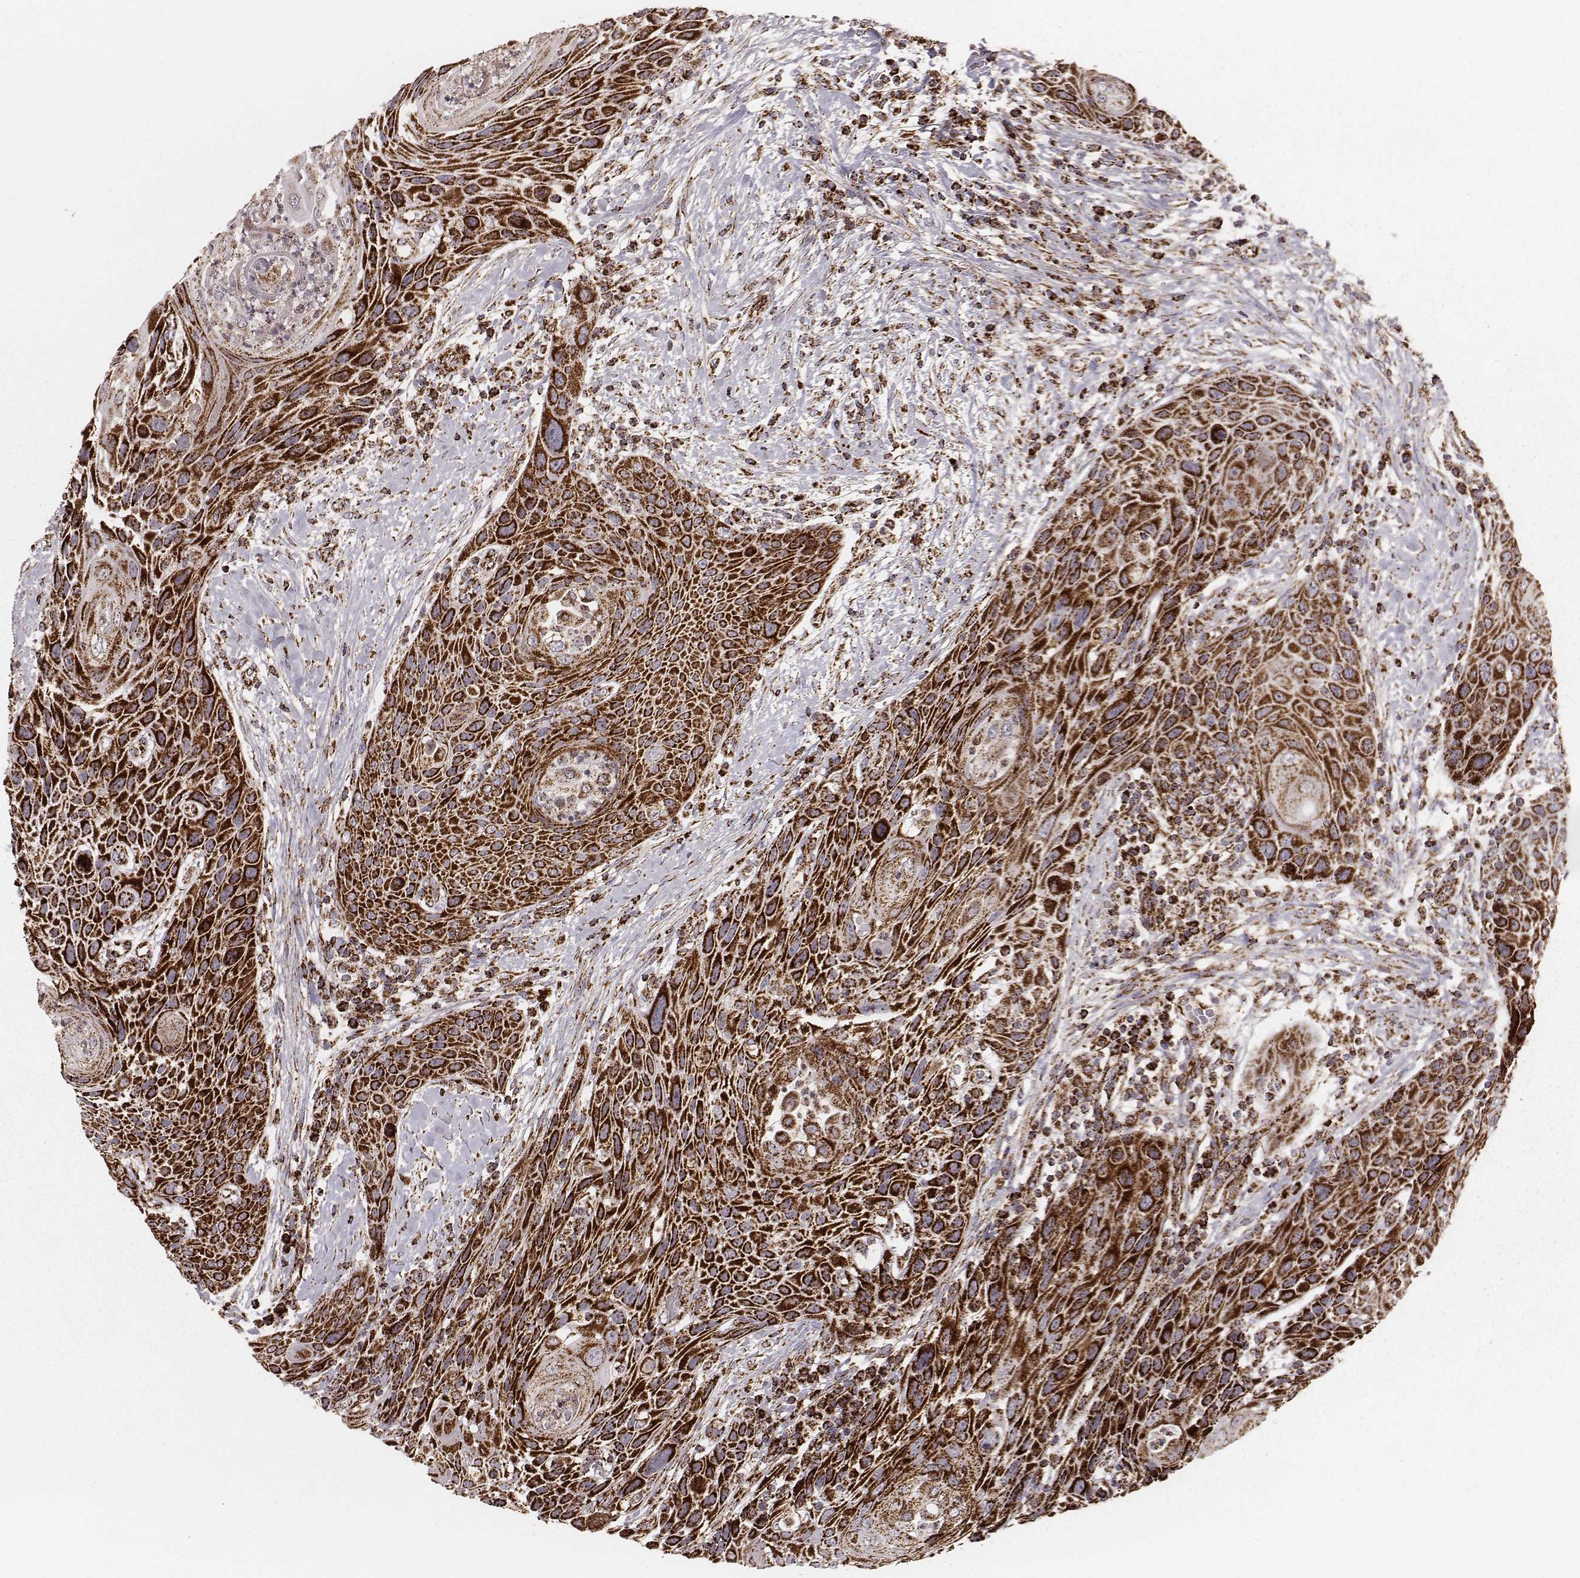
{"staining": {"intensity": "strong", "quantity": ">75%", "location": "cytoplasmic/membranous"}, "tissue": "head and neck cancer", "cell_type": "Tumor cells", "image_type": "cancer", "snomed": [{"axis": "morphology", "description": "Squamous cell carcinoma, NOS"}, {"axis": "topography", "description": "Head-Neck"}], "caption": "Protein expression analysis of head and neck cancer displays strong cytoplasmic/membranous expression in approximately >75% of tumor cells.", "gene": "TUFM", "patient": {"sex": "male", "age": 69}}